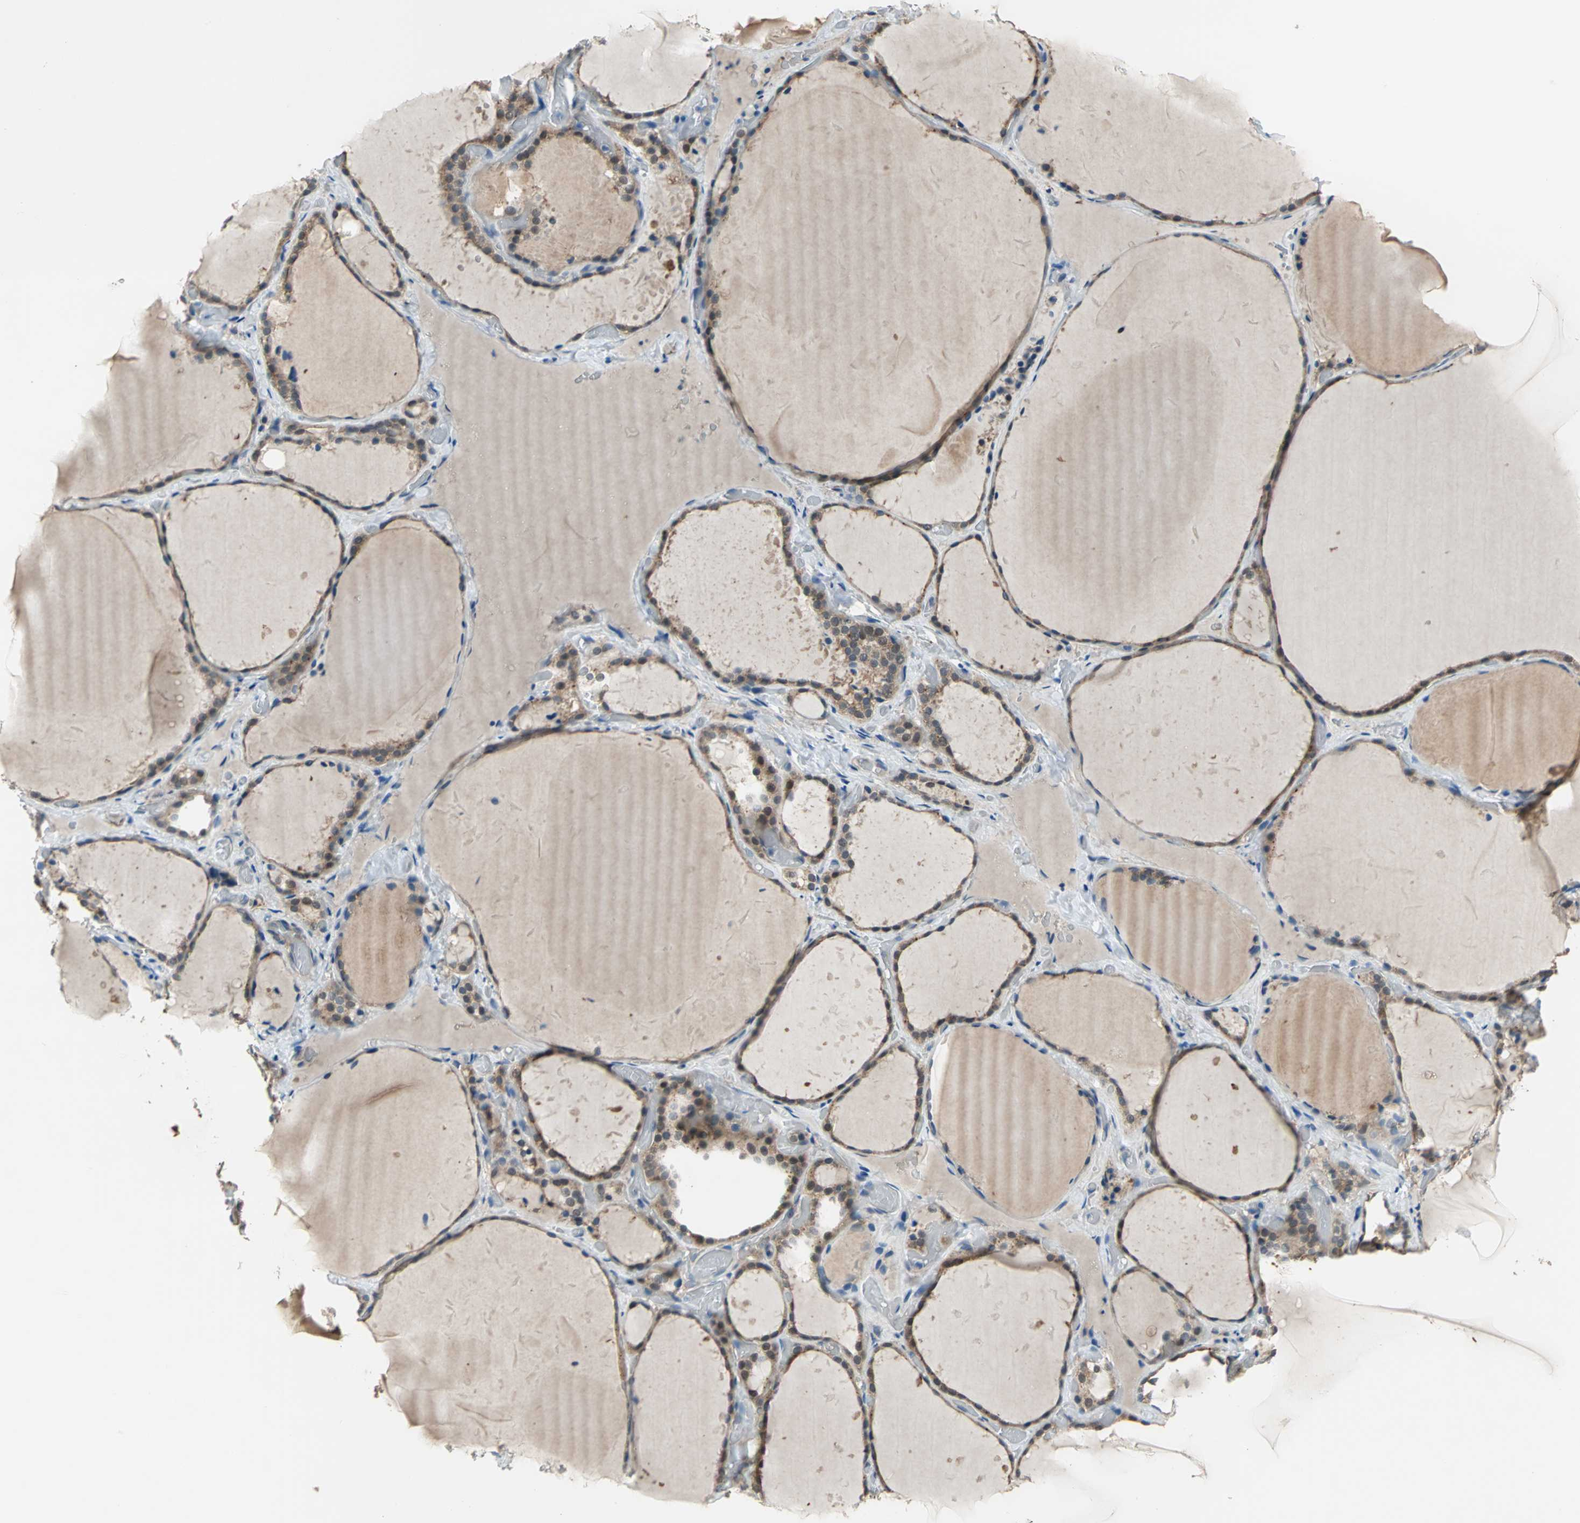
{"staining": {"intensity": "moderate", "quantity": ">75%", "location": "cytoplasmic/membranous,nuclear"}, "tissue": "thyroid gland", "cell_type": "Glandular cells", "image_type": "normal", "snomed": [{"axis": "morphology", "description": "Normal tissue, NOS"}, {"axis": "topography", "description": "Thyroid gland"}], "caption": "An image showing moderate cytoplasmic/membranous,nuclear positivity in approximately >75% of glandular cells in unremarkable thyroid gland, as visualized by brown immunohistochemical staining.", "gene": "TRAK1", "patient": {"sex": "female", "age": 22}}